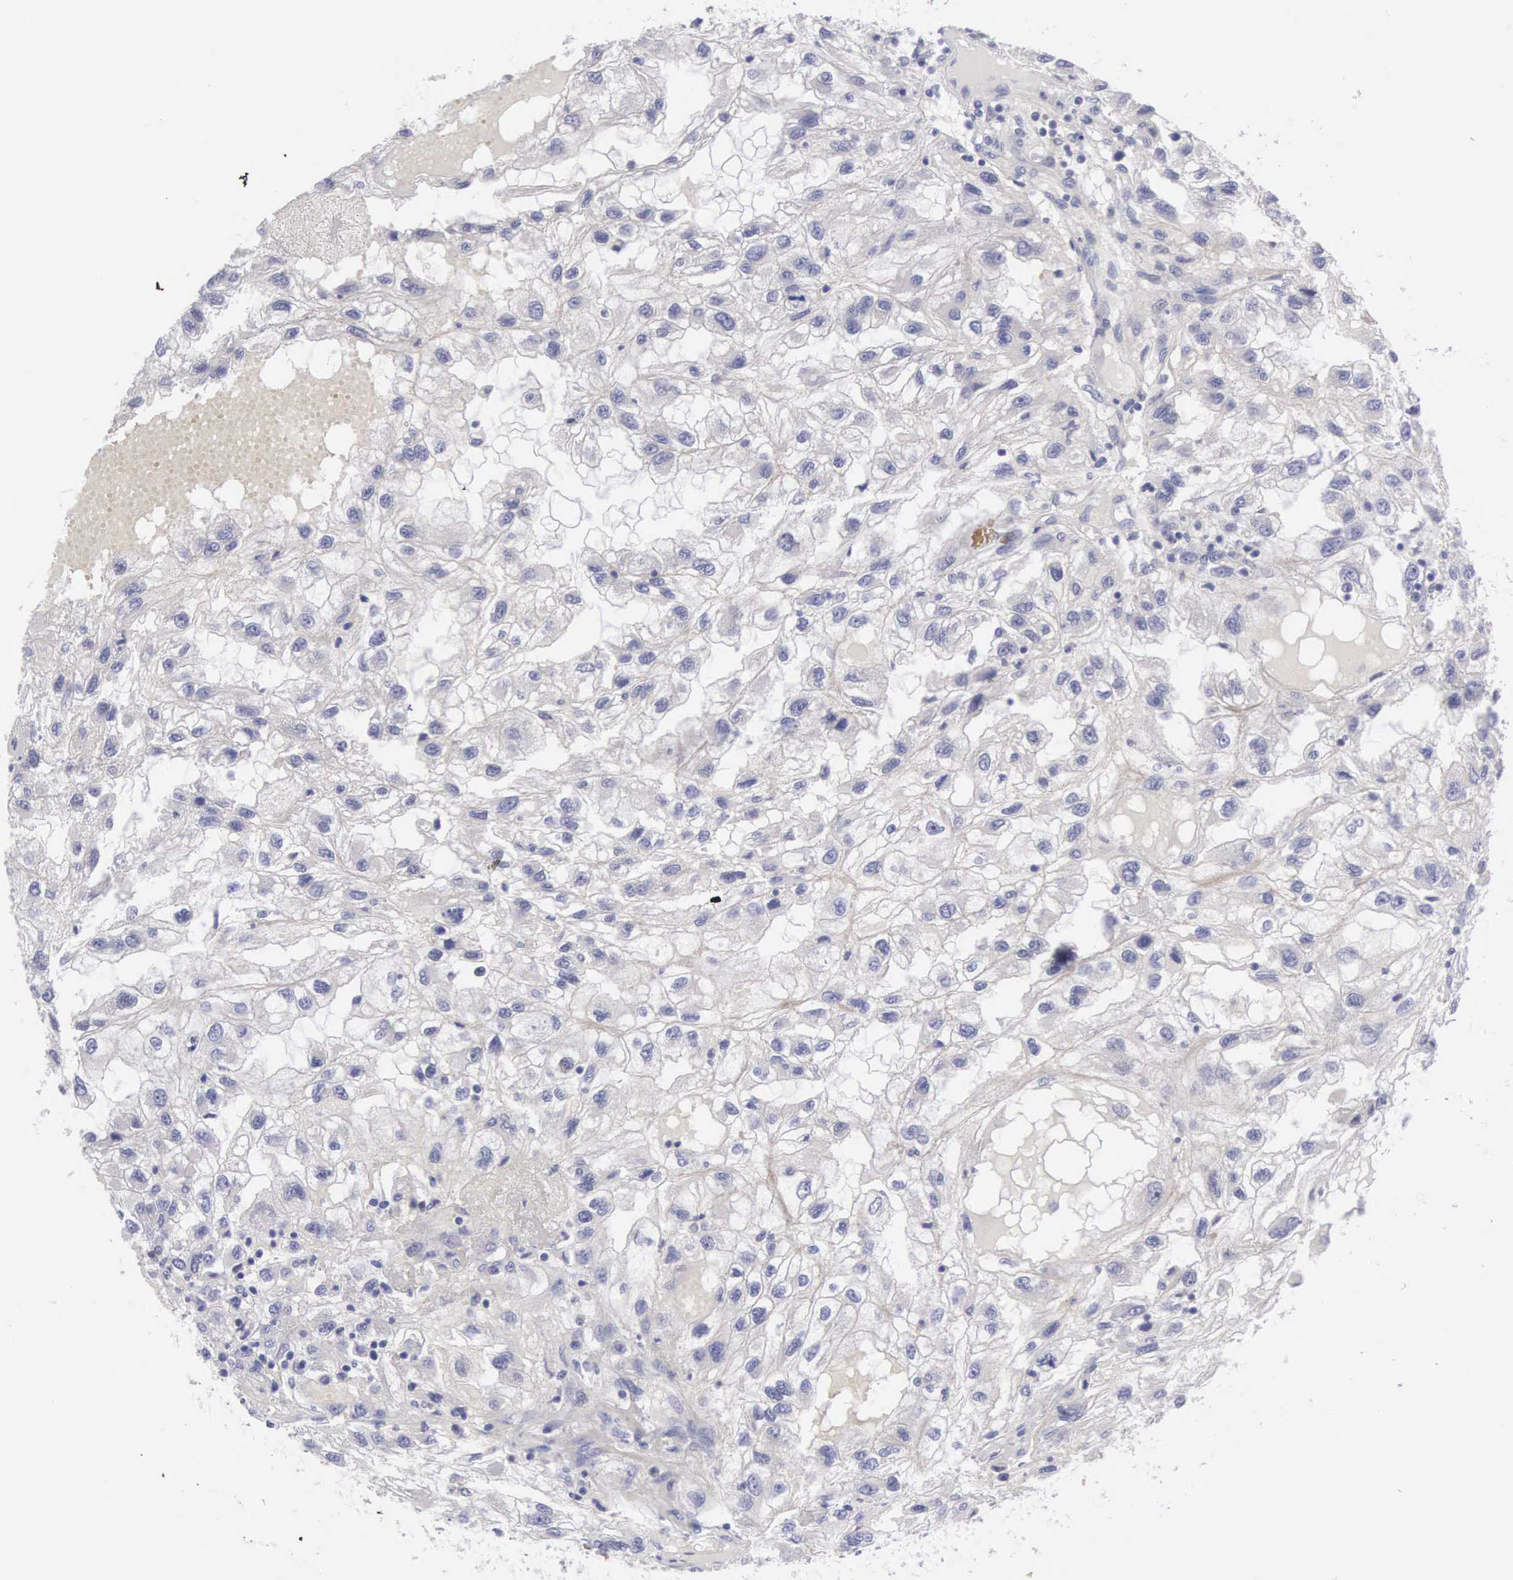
{"staining": {"intensity": "negative", "quantity": "none", "location": "none"}, "tissue": "renal cancer", "cell_type": "Tumor cells", "image_type": "cancer", "snomed": [{"axis": "morphology", "description": "Normal tissue, NOS"}, {"axis": "morphology", "description": "Adenocarcinoma, NOS"}, {"axis": "topography", "description": "Kidney"}], "caption": "A photomicrograph of renal adenocarcinoma stained for a protein demonstrates no brown staining in tumor cells. Nuclei are stained in blue.", "gene": "SLITRK4", "patient": {"sex": "male", "age": 71}}